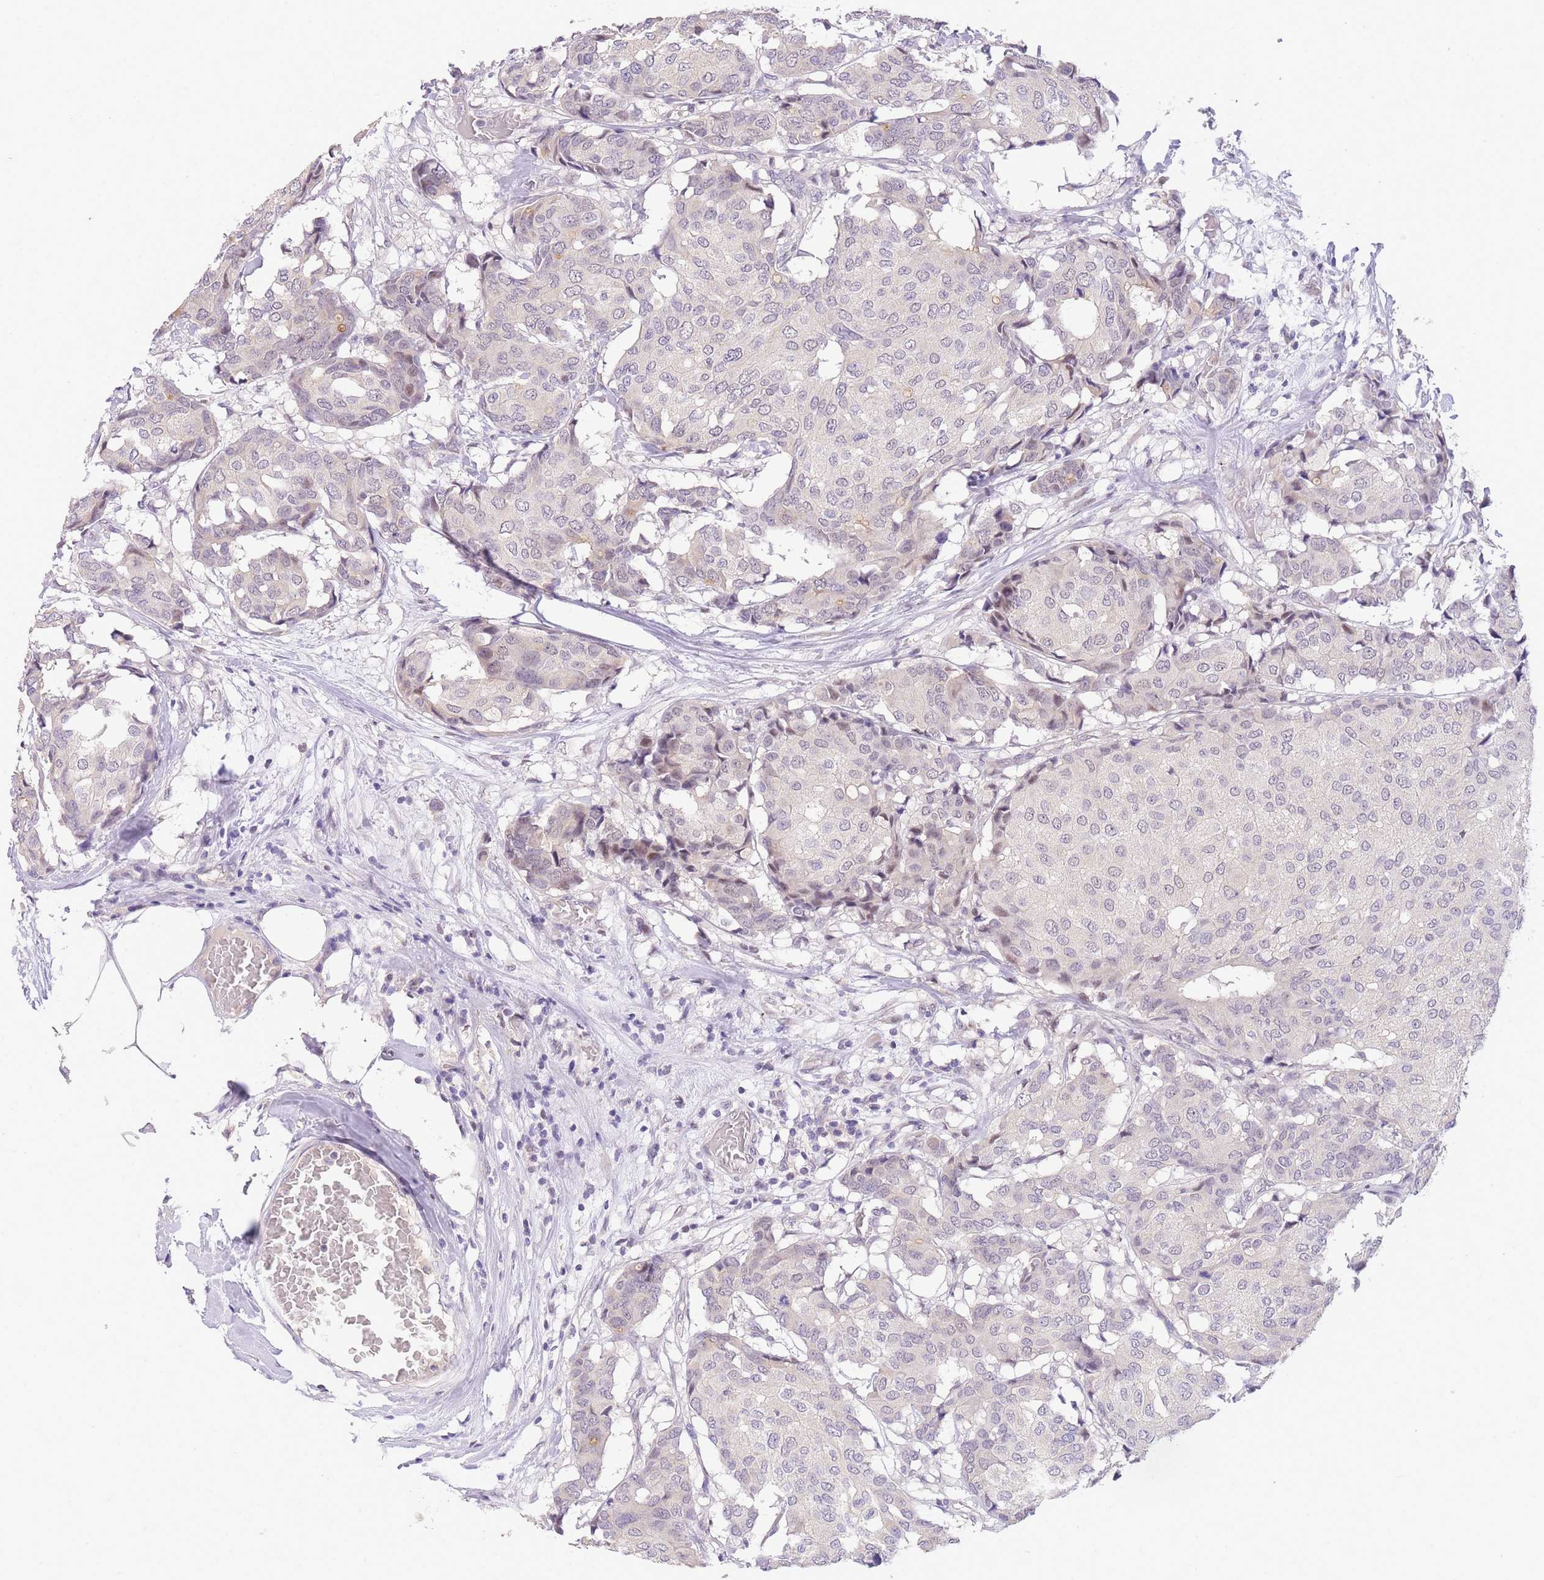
{"staining": {"intensity": "negative", "quantity": "none", "location": "none"}, "tissue": "breast cancer", "cell_type": "Tumor cells", "image_type": "cancer", "snomed": [{"axis": "morphology", "description": "Duct carcinoma"}, {"axis": "topography", "description": "Breast"}], "caption": "Immunohistochemistry (IHC) micrograph of human breast cancer (intraductal carcinoma) stained for a protein (brown), which exhibits no positivity in tumor cells.", "gene": "SLC35F2", "patient": {"sex": "female", "age": 75}}